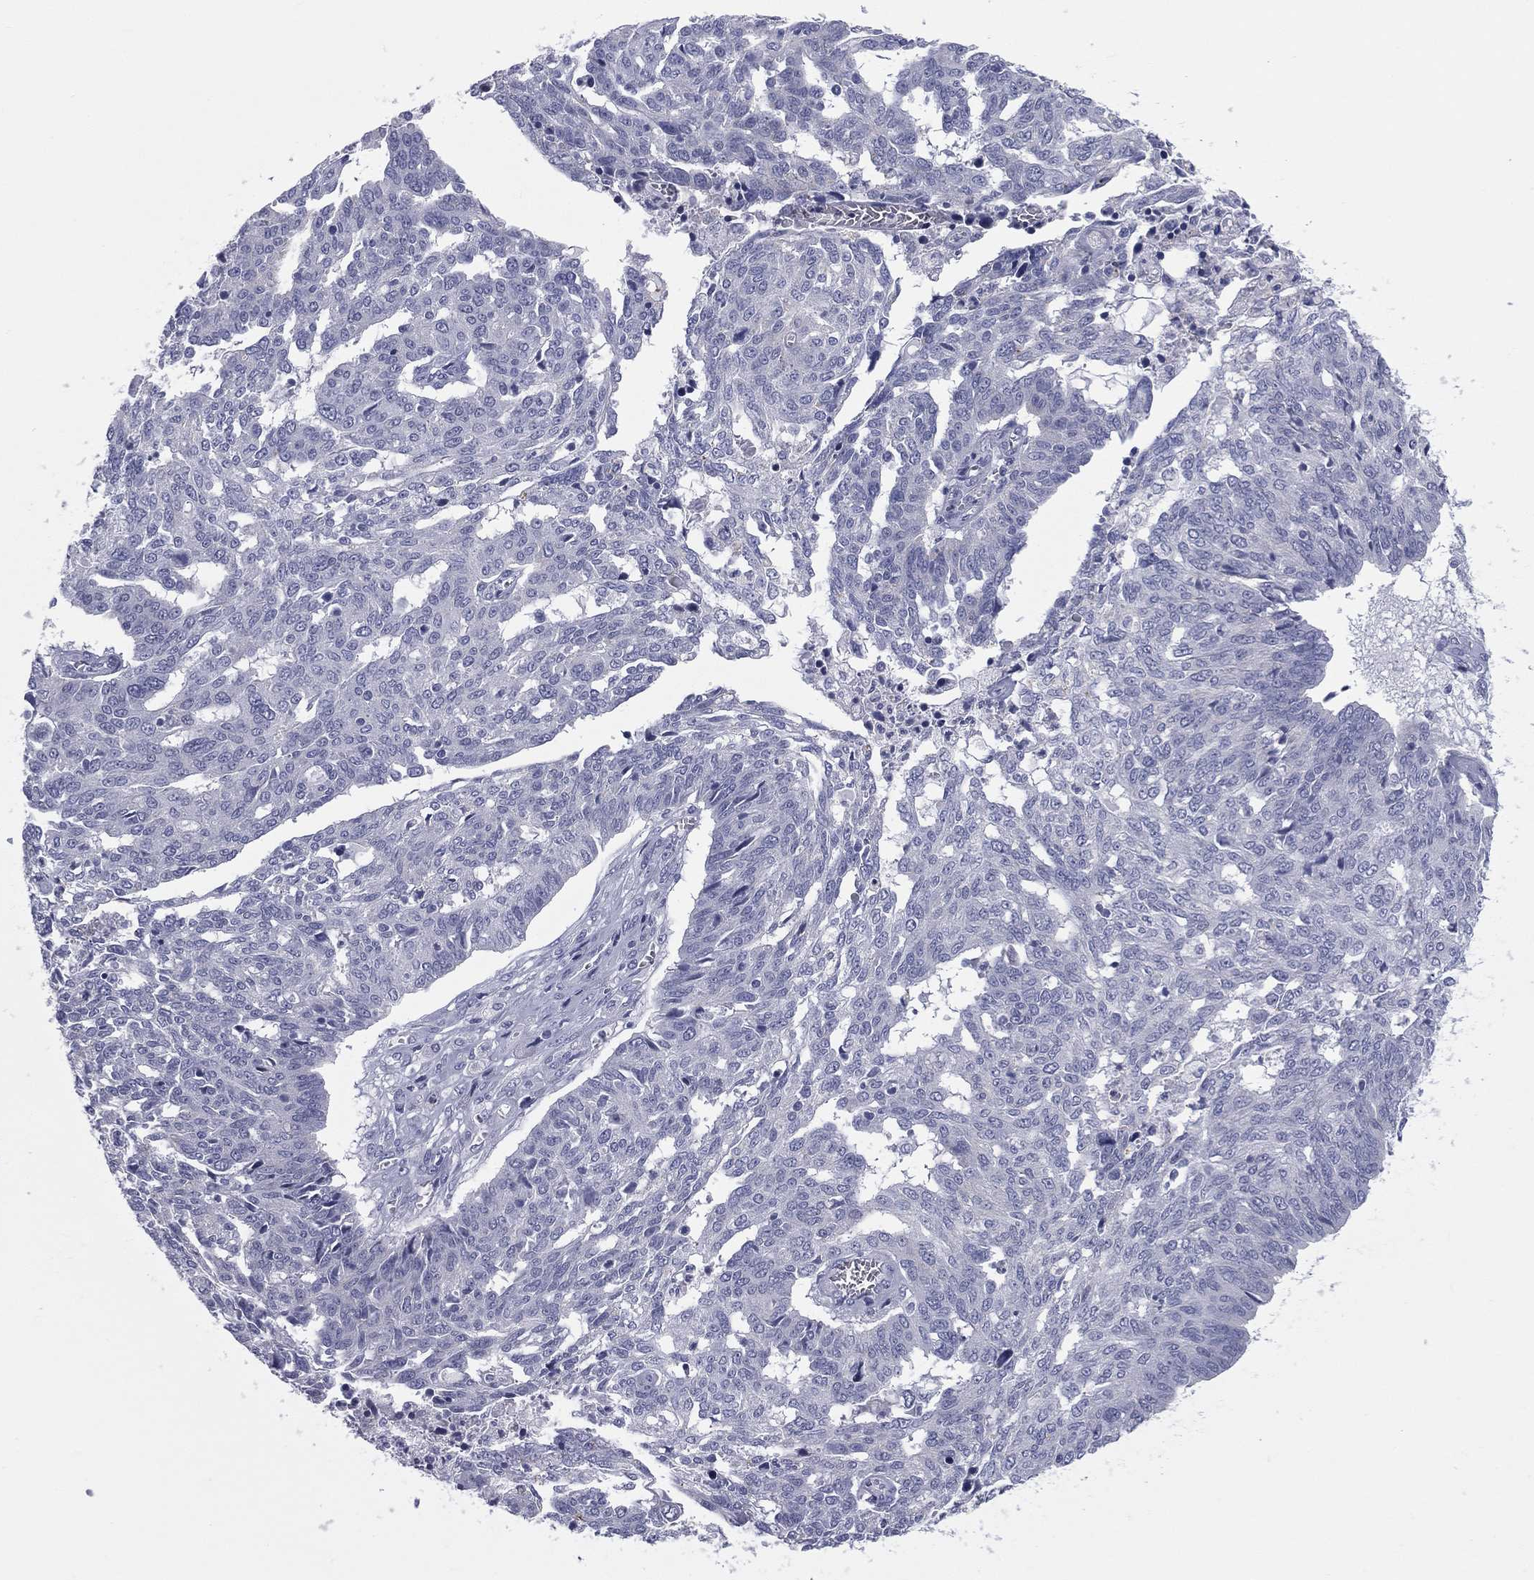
{"staining": {"intensity": "negative", "quantity": "none", "location": "none"}, "tissue": "ovarian cancer", "cell_type": "Tumor cells", "image_type": "cancer", "snomed": [{"axis": "morphology", "description": "Cystadenocarcinoma, serous, NOS"}, {"axis": "topography", "description": "Ovary"}], "caption": "DAB (3,3'-diaminobenzidine) immunohistochemical staining of serous cystadenocarcinoma (ovarian) shows no significant positivity in tumor cells. (DAB (3,3'-diaminobenzidine) immunohistochemistry, high magnification).", "gene": "MLN", "patient": {"sex": "female", "age": 67}}